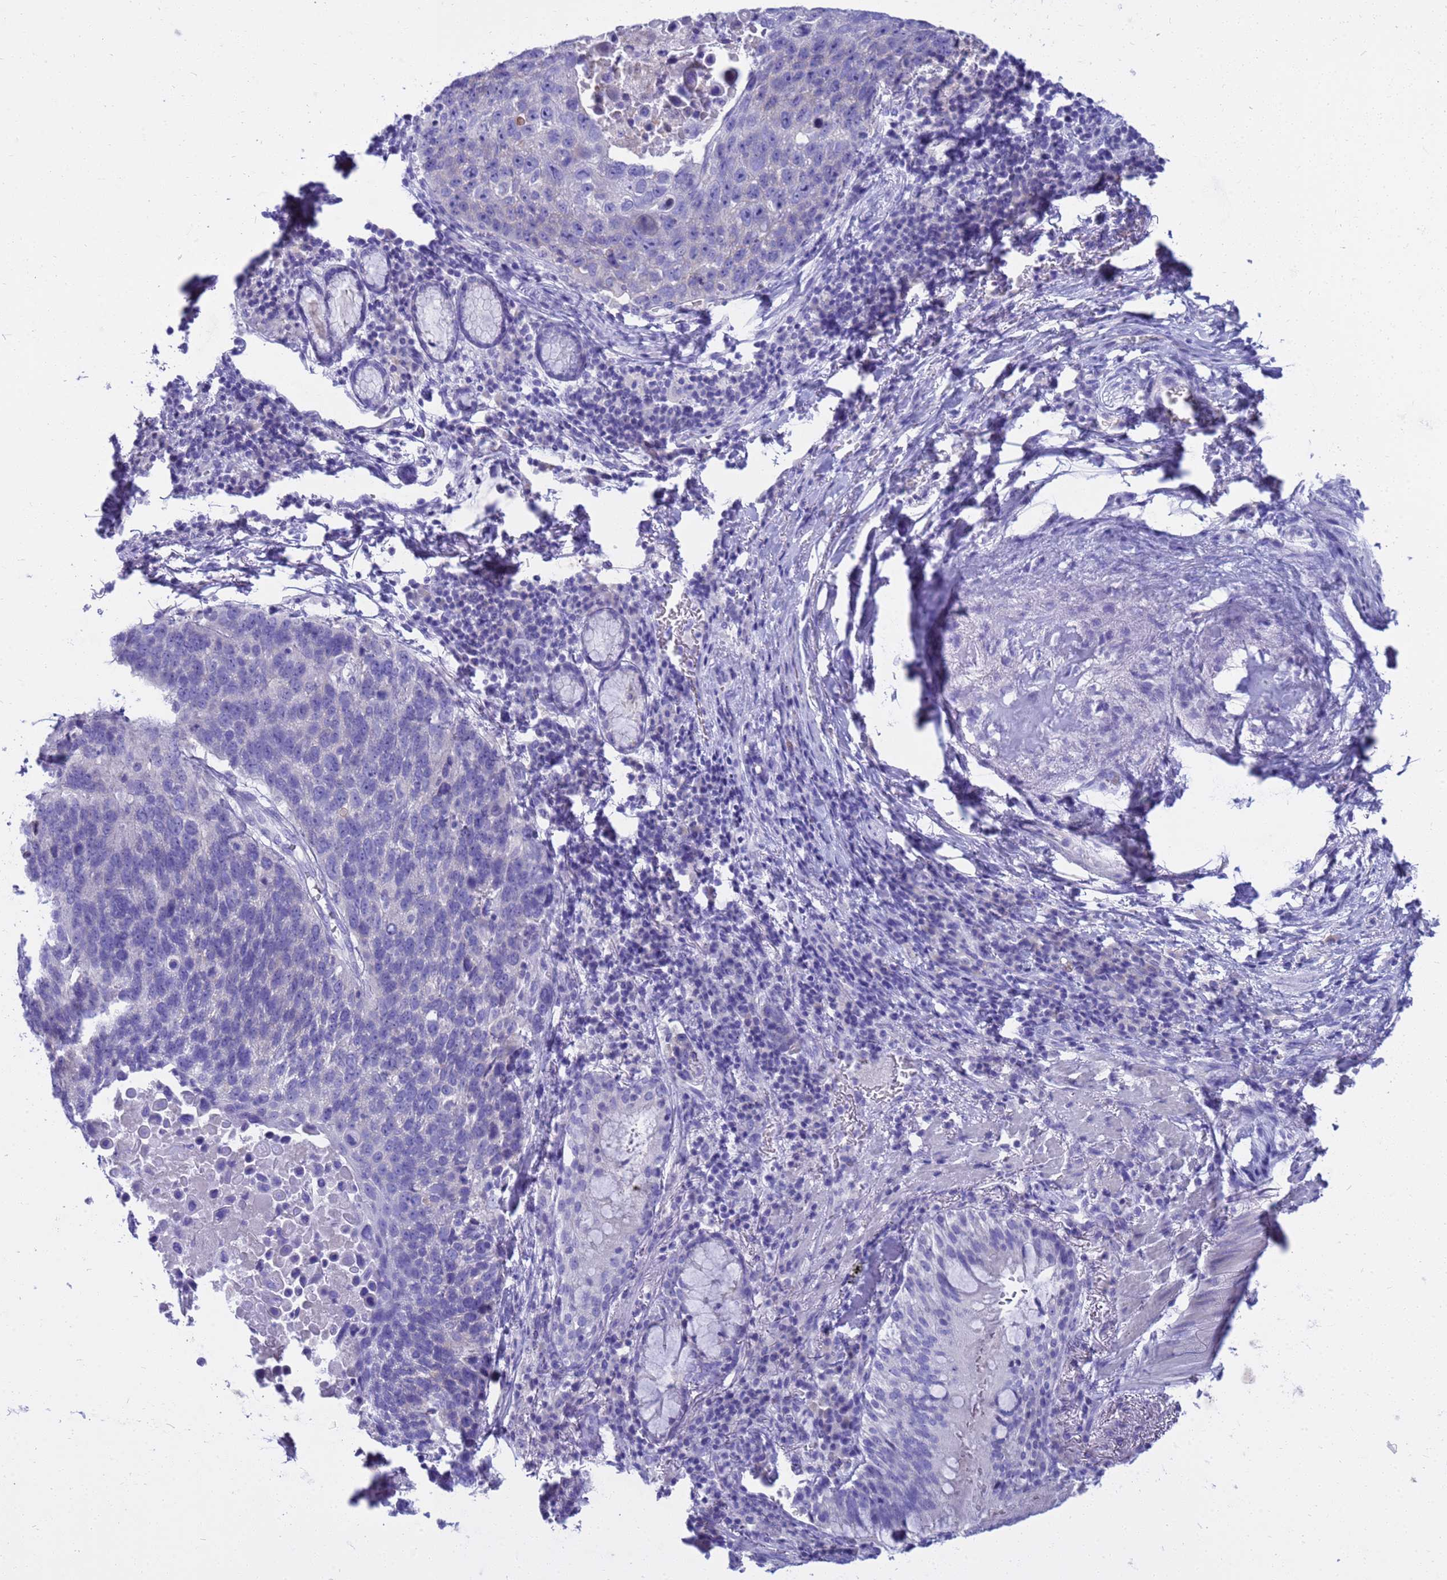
{"staining": {"intensity": "negative", "quantity": "none", "location": "none"}, "tissue": "lung cancer", "cell_type": "Tumor cells", "image_type": "cancer", "snomed": [{"axis": "morphology", "description": "Squamous cell carcinoma, NOS"}, {"axis": "topography", "description": "Lung"}], "caption": "Immunohistochemical staining of lung cancer demonstrates no significant staining in tumor cells. (DAB (3,3'-diaminobenzidine) immunohistochemistry (IHC) with hematoxylin counter stain).", "gene": "SYCN", "patient": {"sex": "male", "age": 66}}